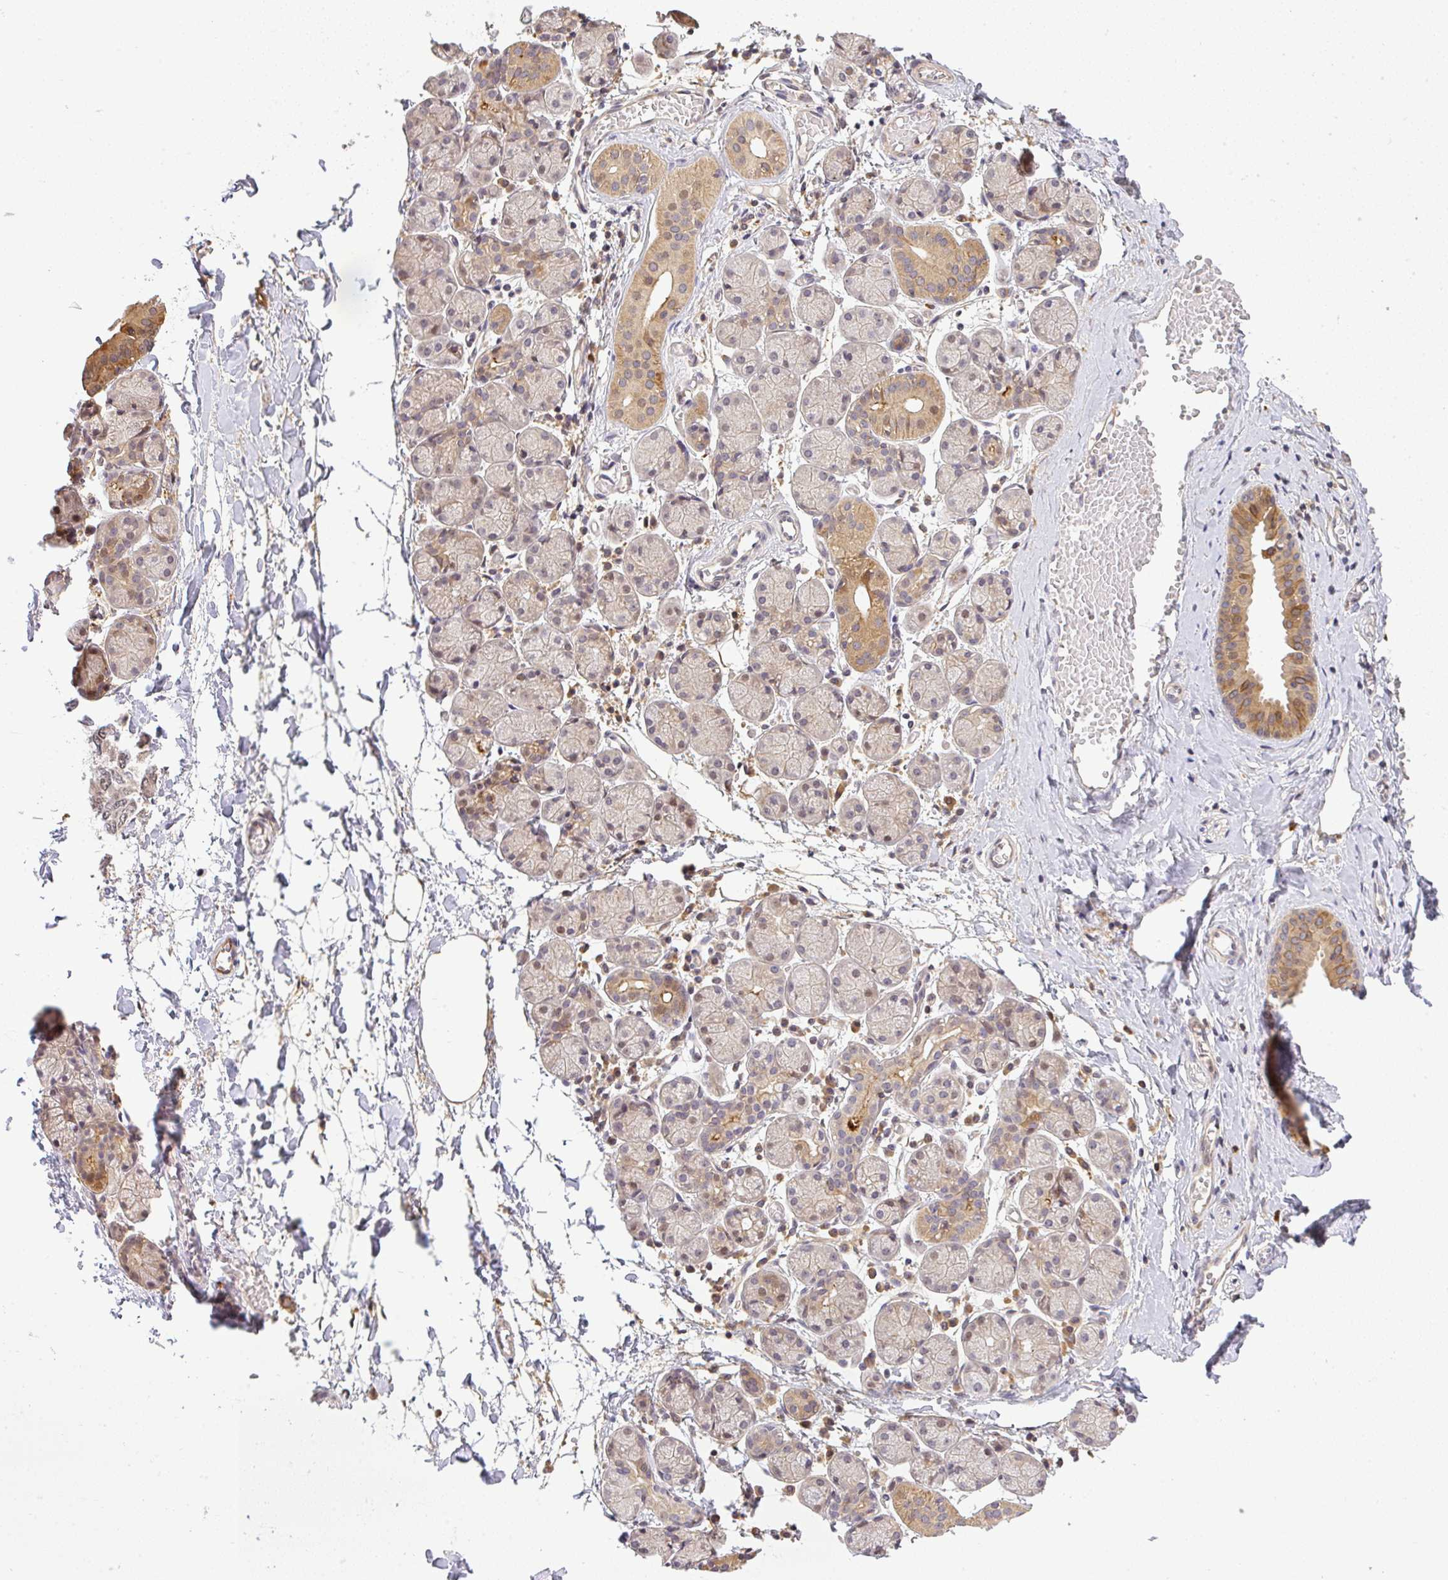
{"staining": {"intensity": "moderate", "quantity": "<25%", "location": "cytoplasmic/membranous"}, "tissue": "salivary gland", "cell_type": "Glandular cells", "image_type": "normal", "snomed": [{"axis": "morphology", "description": "Normal tissue, NOS"}, {"axis": "topography", "description": "Salivary gland"}], "caption": "Immunohistochemistry (IHC) (DAB) staining of unremarkable human salivary gland demonstrates moderate cytoplasmic/membranous protein positivity in about <25% of glandular cells. Immunohistochemistry (IHC) stains the protein in brown and the nuclei are stained blue.", "gene": "FAM153A", "patient": {"sex": "female", "age": 24}}